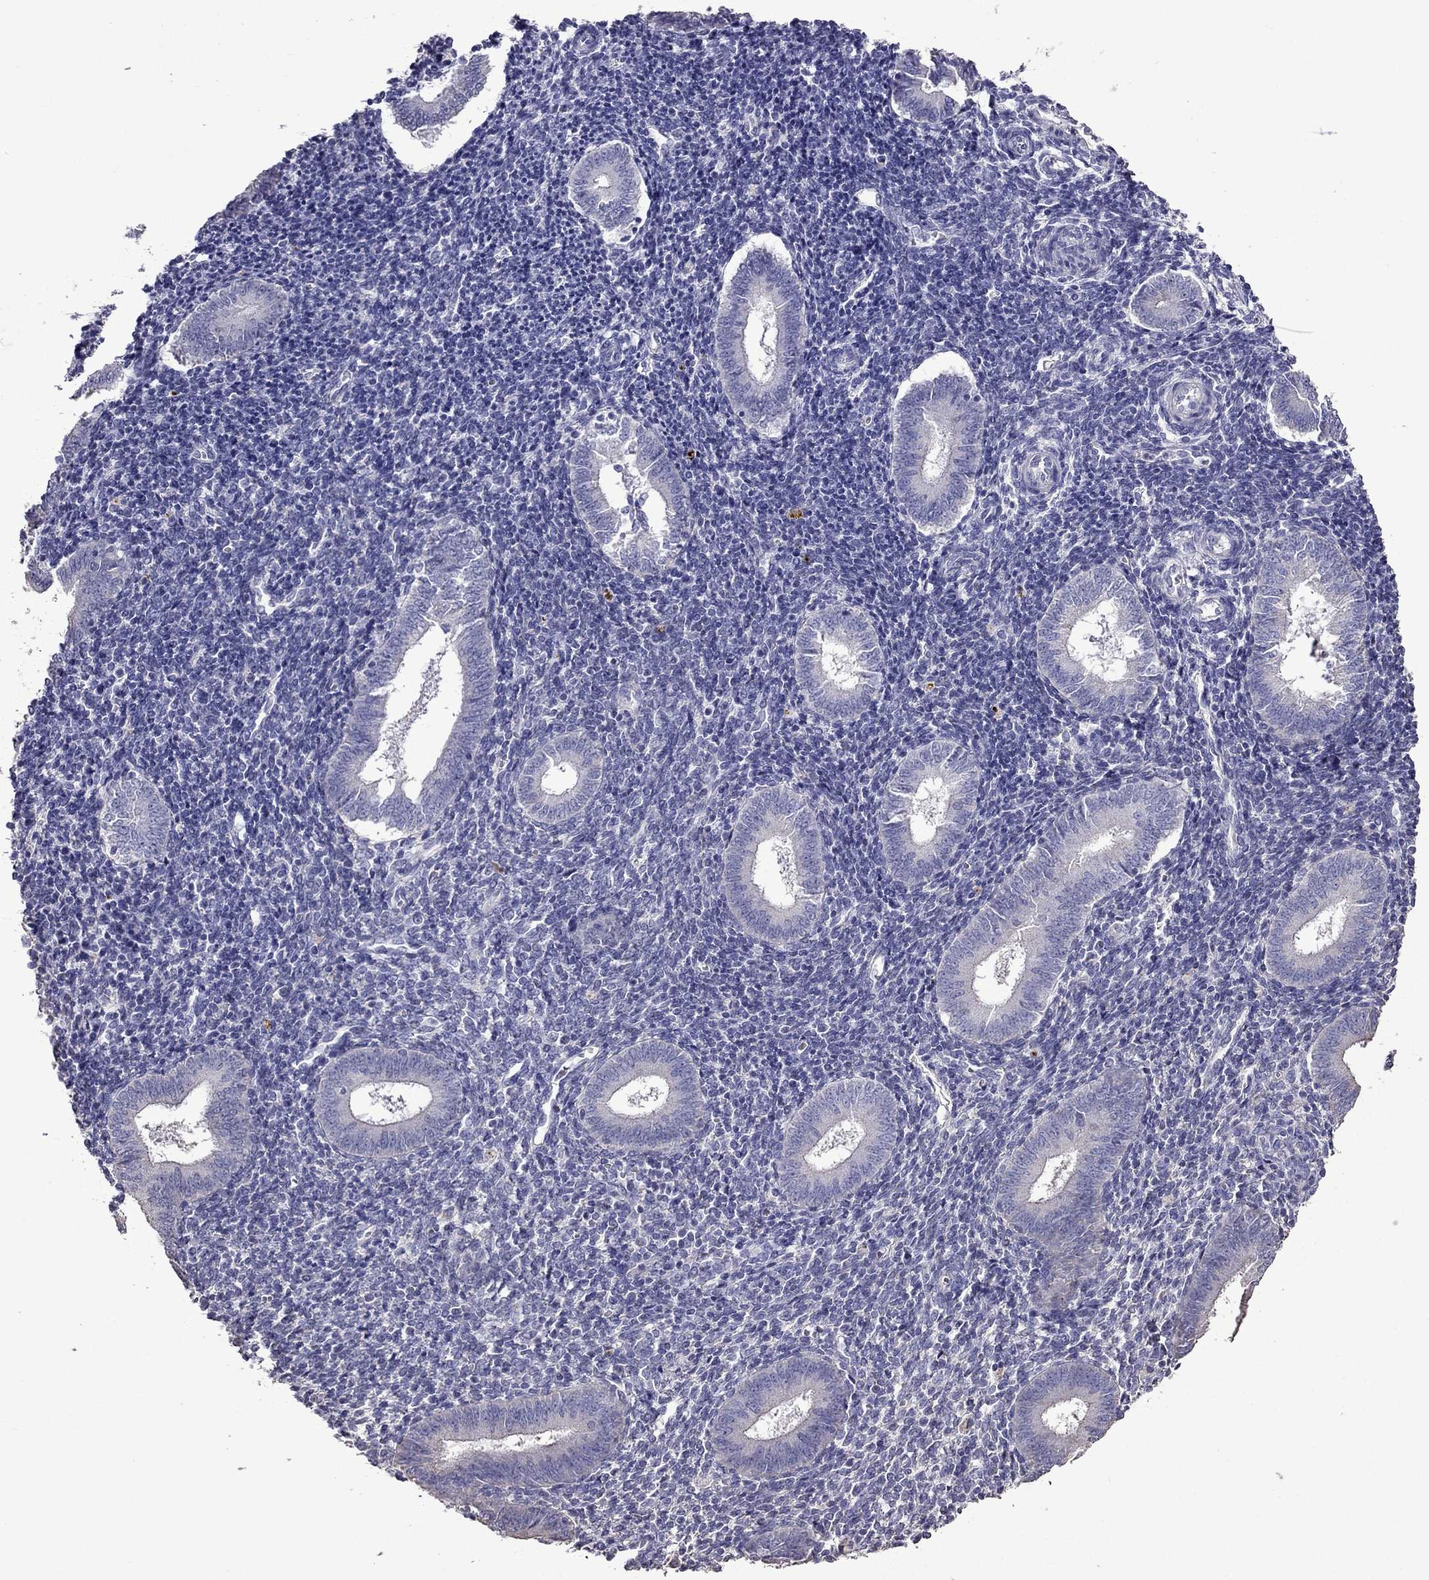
{"staining": {"intensity": "negative", "quantity": "none", "location": "none"}, "tissue": "endometrium", "cell_type": "Cells in endometrial stroma", "image_type": "normal", "snomed": [{"axis": "morphology", "description": "Normal tissue, NOS"}, {"axis": "topography", "description": "Endometrium"}], "caption": "A high-resolution photomicrograph shows immunohistochemistry staining of unremarkable endometrium, which demonstrates no significant staining in cells in endometrial stroma. (Brightfield microscopy of DAB IHC at high magnification).", "gene": "AK5", "patient": {"sex": "female", "age": 25}}